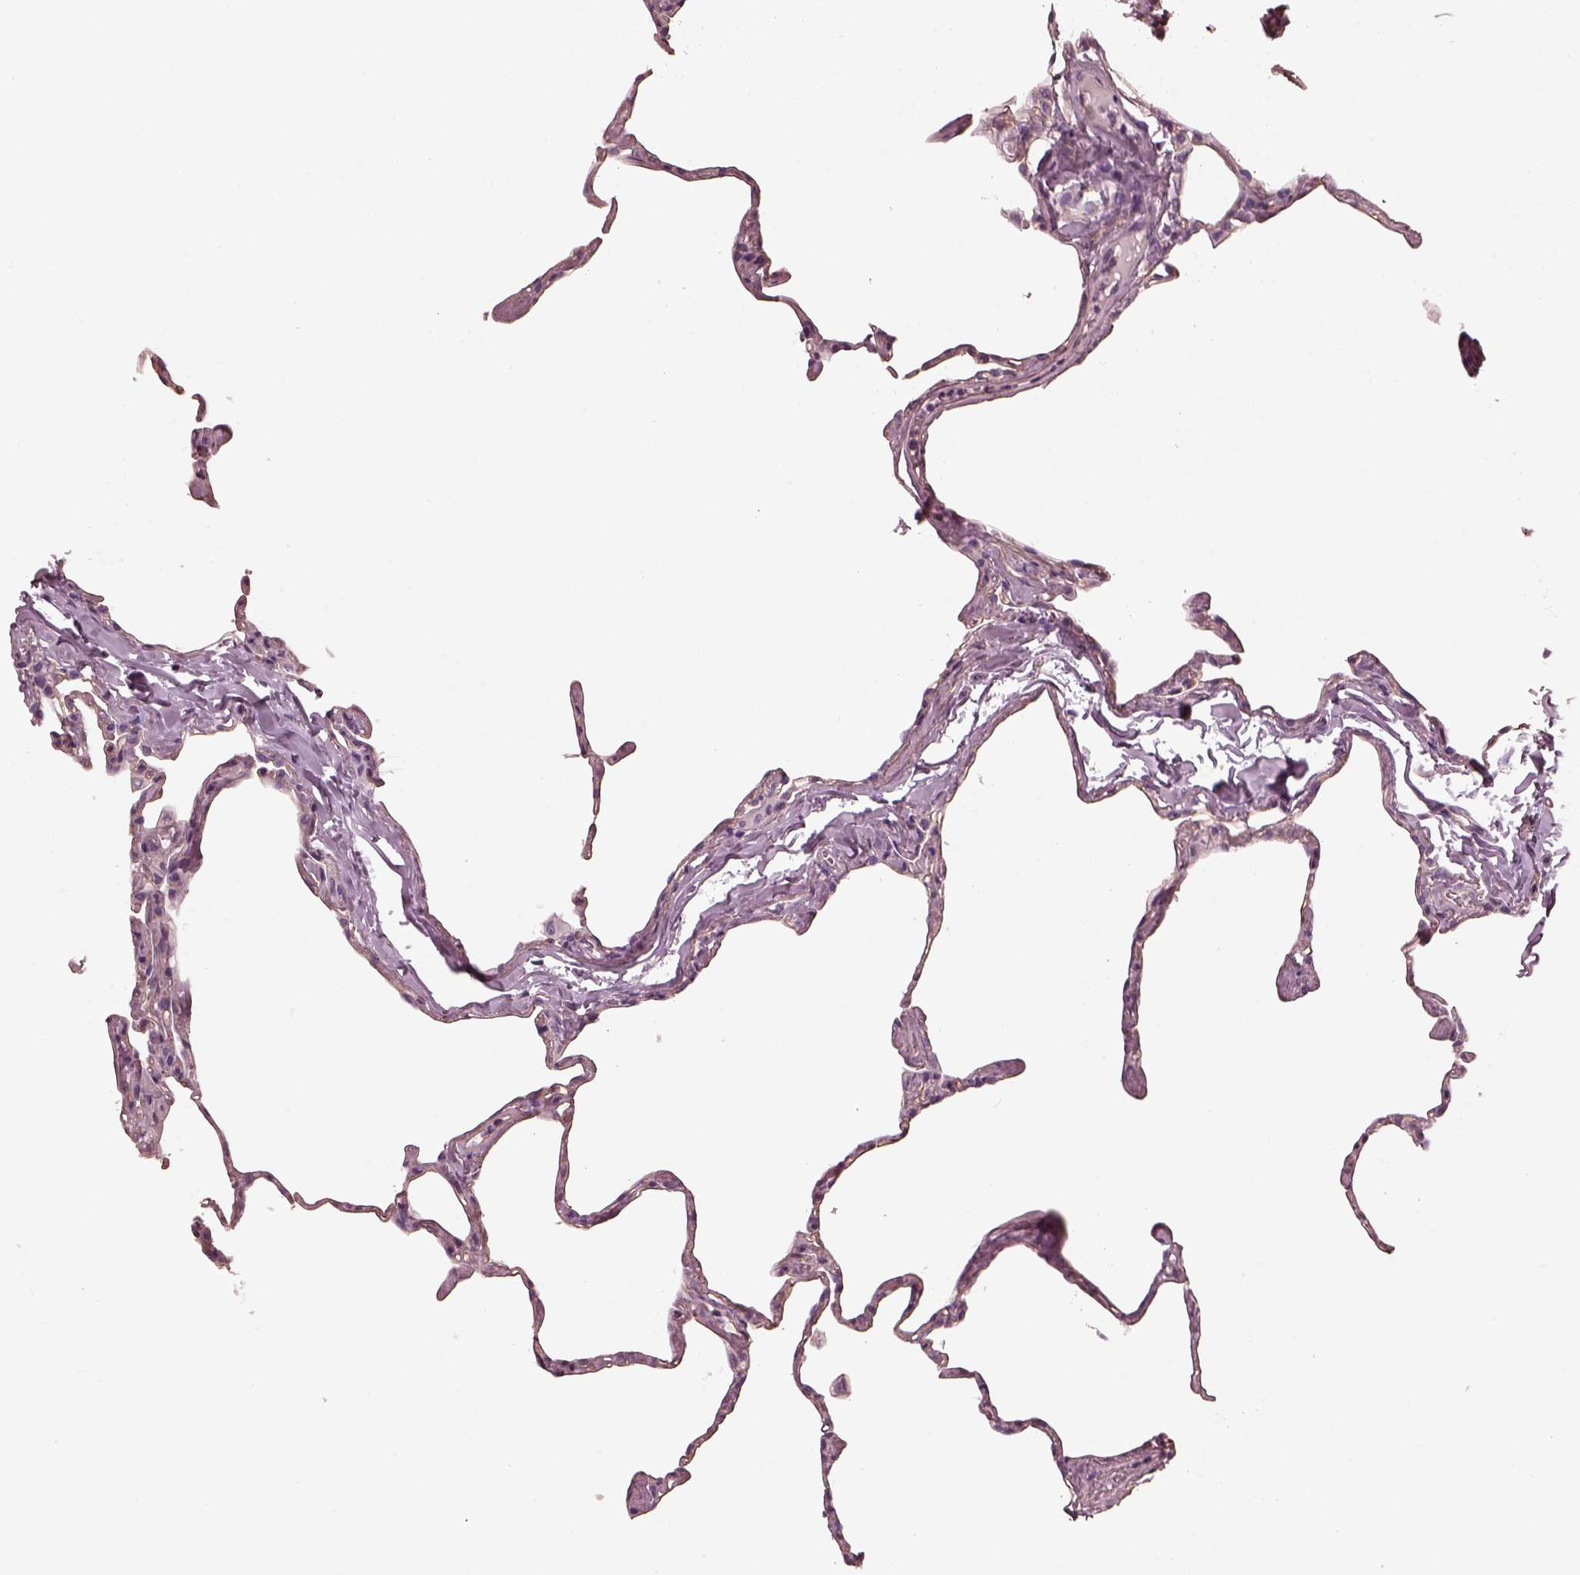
{"staining": {"intensity": "weak", "quantity": "<25%", "location": "cytoplasmic/membranous"}, "tissue": "lung", "cell_type": "Alveolar cells", "image_type": "normal", "snomed": [{"axis": "morphology", "description": "Normal tissue, NOS"}, {"axis": "topography", "description": "Lung"}], "caption": "IHC micrograph of benign lung: human lung stained with DAB exhibits no significant protein staining in alveolar cells.", "gene": "EIF4E1B", "patient": {"sex": "male", "age": 65}}